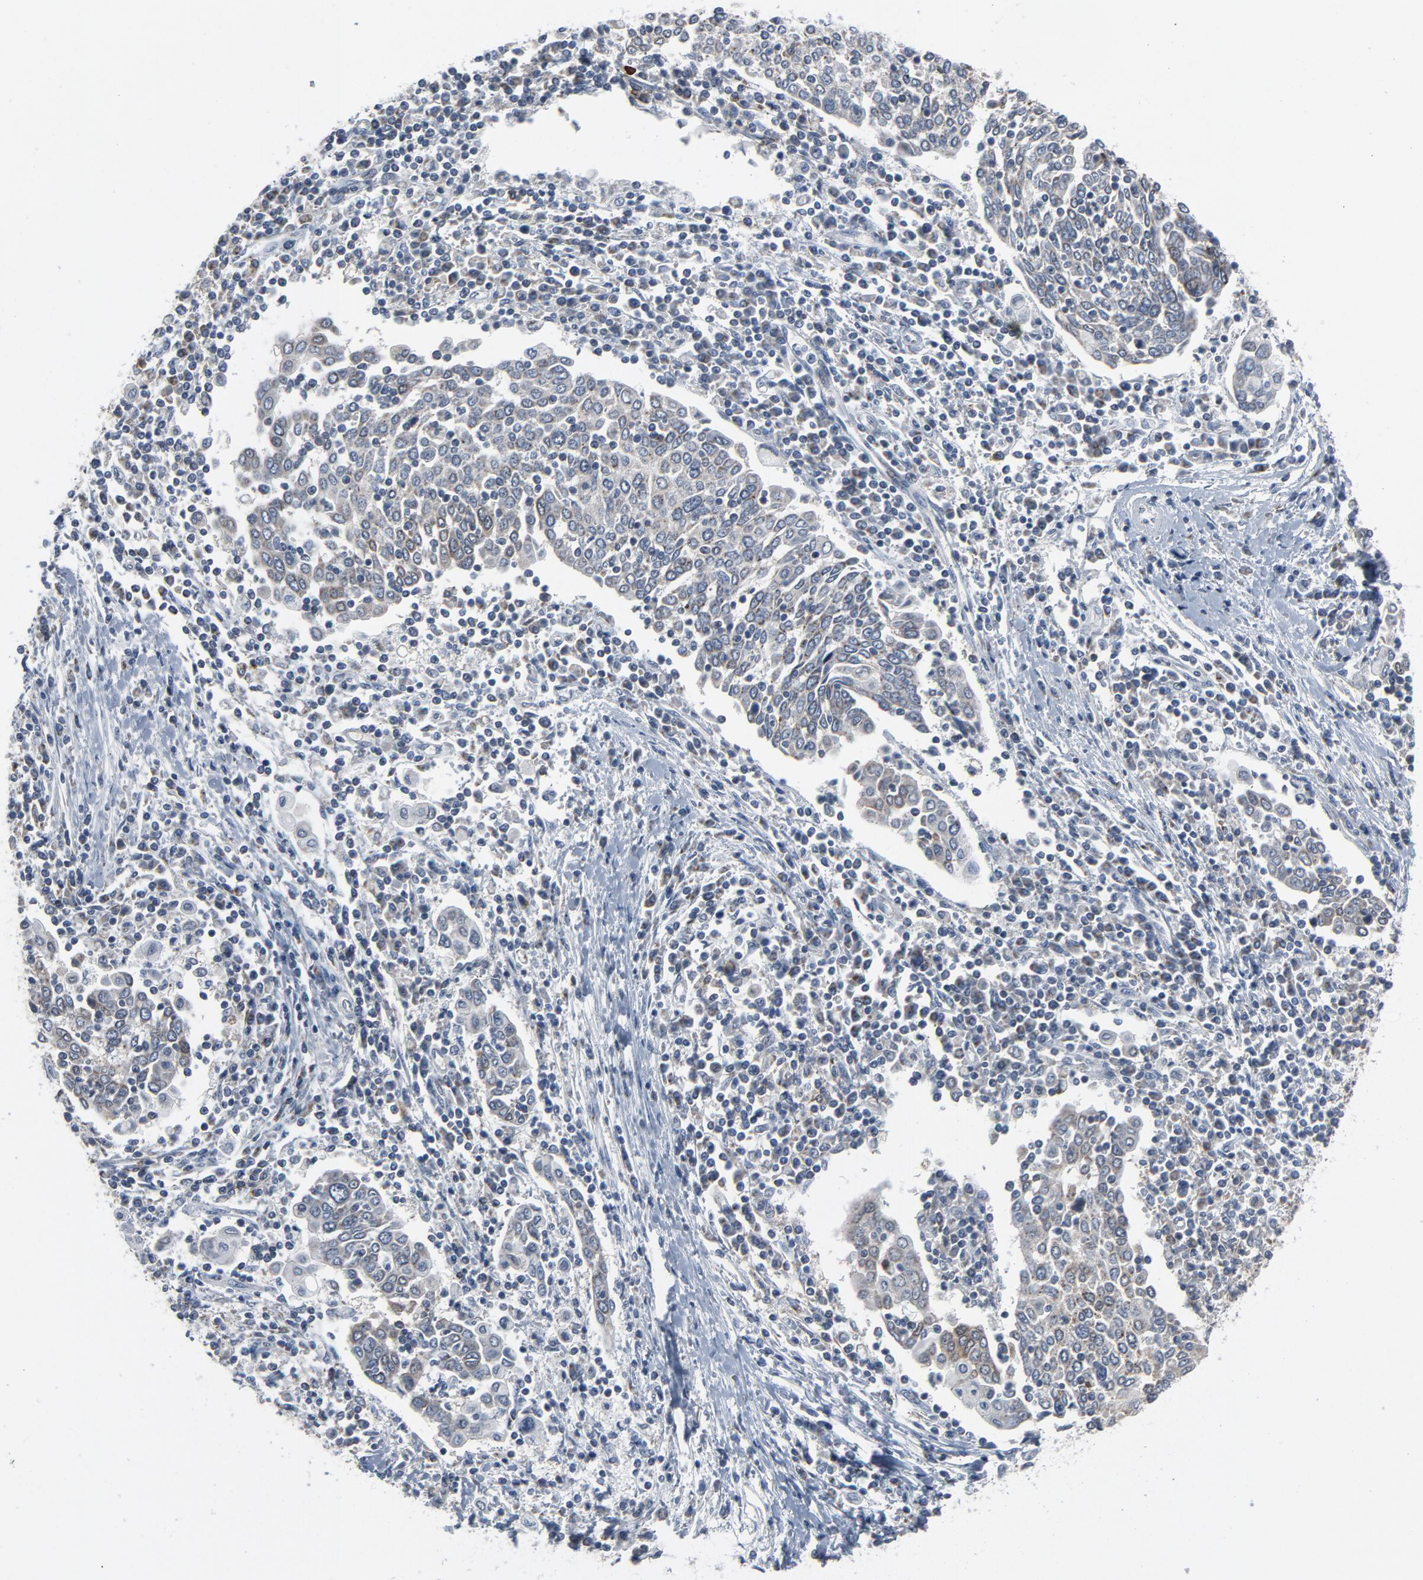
{"staining": {"intensity": "weak", "quantity": "<25%", "location": "cytoplasmic/membranous"}, "tissue": "cervical cancer", "cell_type": "Tumor cells", "image_type": "cancer", "snomed": [{"axis": "morphology", "description": "Squamous cell carcinoma, NOS"}, {"axis": "topography", "description": "Cervix"}], "caption": "A high-resolution histopathology image shows immunohistochemistry staining of squamous cell carcinoma (cervical), which exhibits no significant expression in tumor cells.", "gene": "GPX2", "patient": {"sex": "female", "age": 40}}